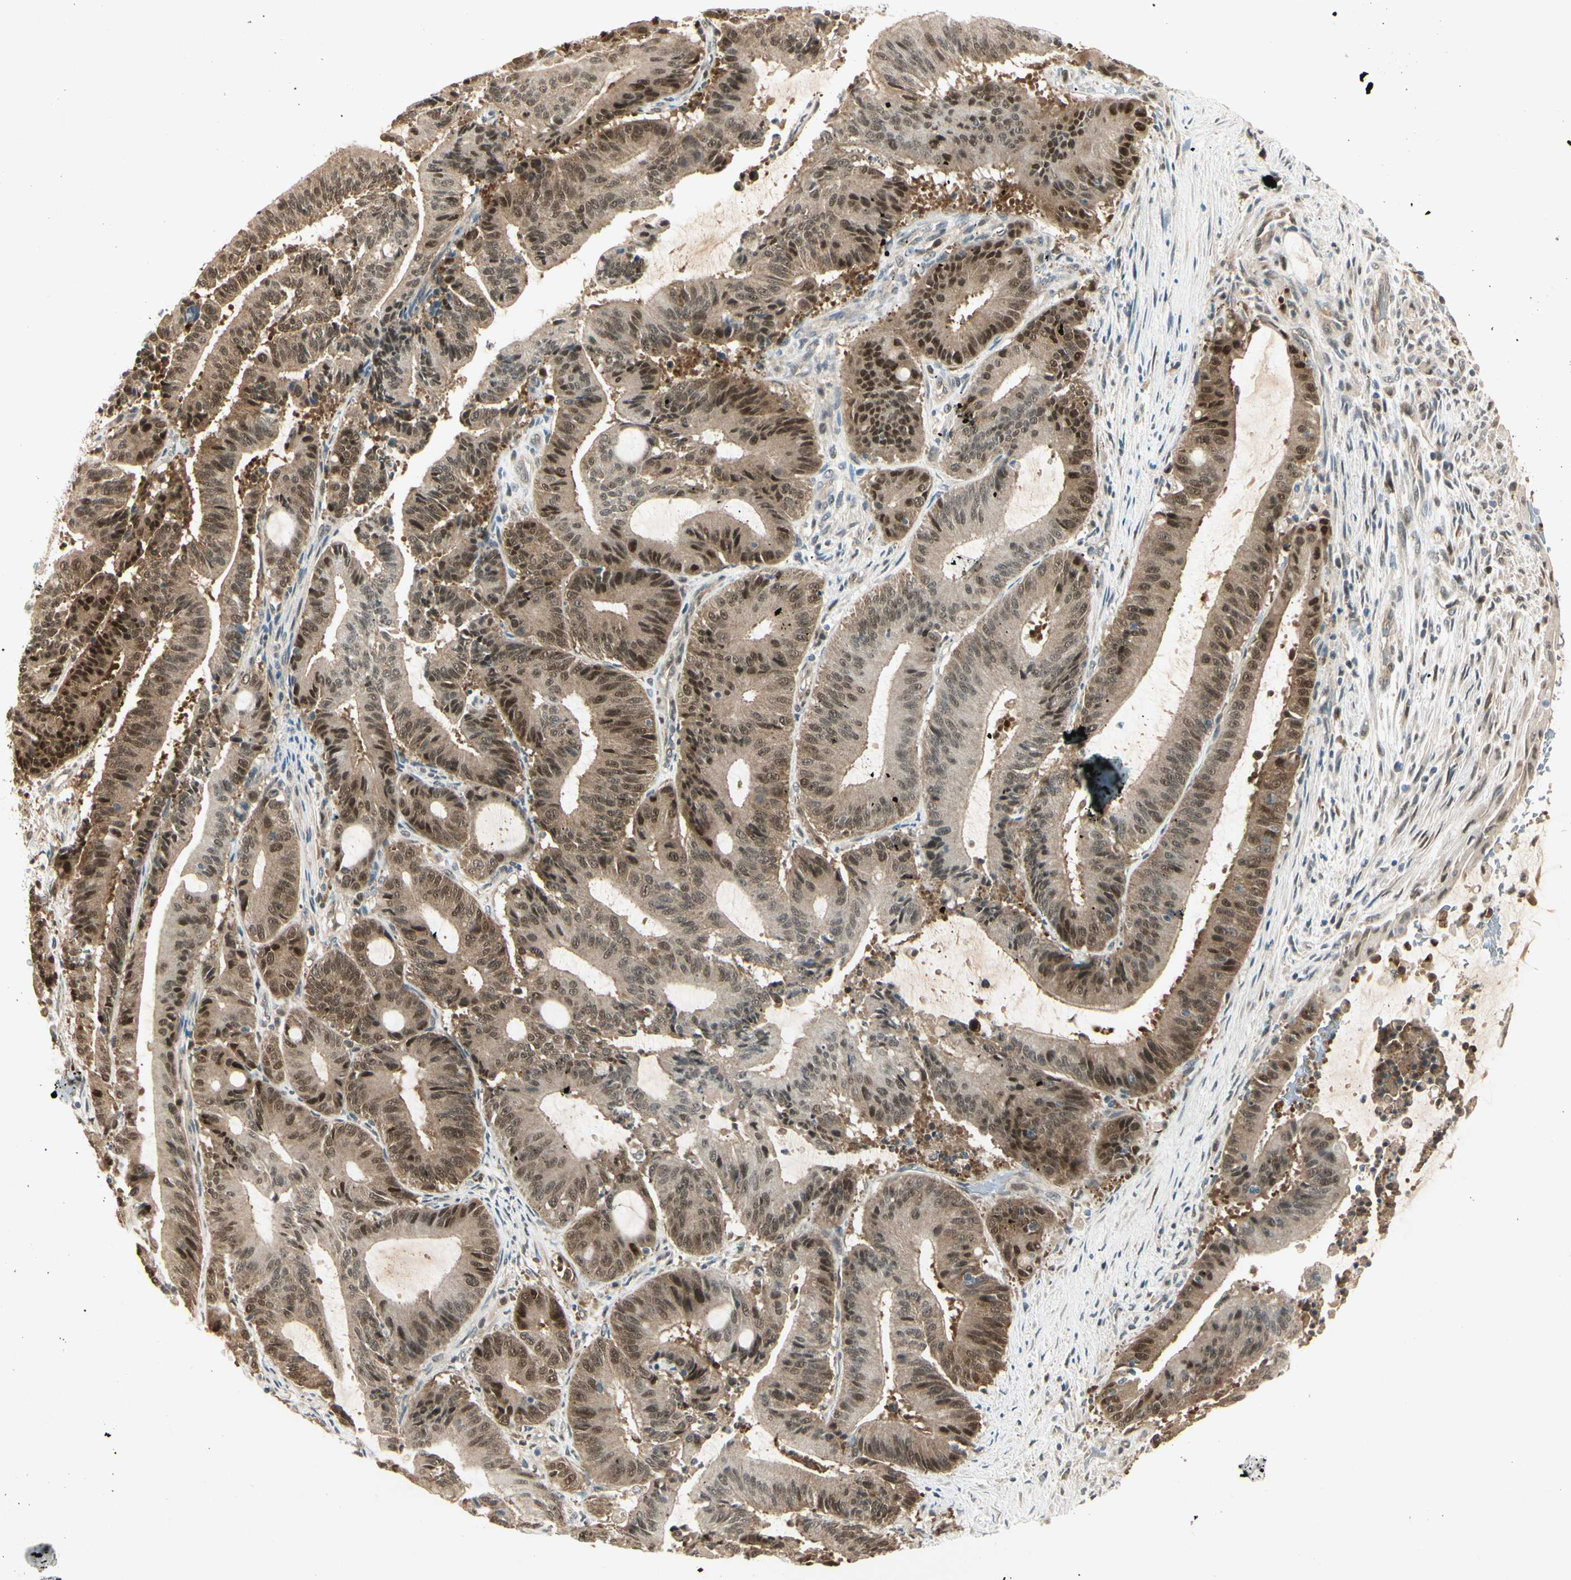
{"staining": {"intensity": "weak", "quantity": "25%-75%", "location": "cytoplasmic/membranous,nuclear"}, "tissue": "liver cancer", "cell_type": "Tumor cells", "image_type": "cancer", "snomed": [{"axis": "morphology", "description": "Cholangiocarcinoma"}, {"axis": "topography", "description": "Liver"}], "caption": "There is low levels of weak cytoplasmic/membranous and nuclear expression in tumor cells of liver cholangiocarcinoma, as demonstrated by immunohistochemical staining (brown color).", "gene": "IPO5", "patient": {"sex": "female", "age": 73}}